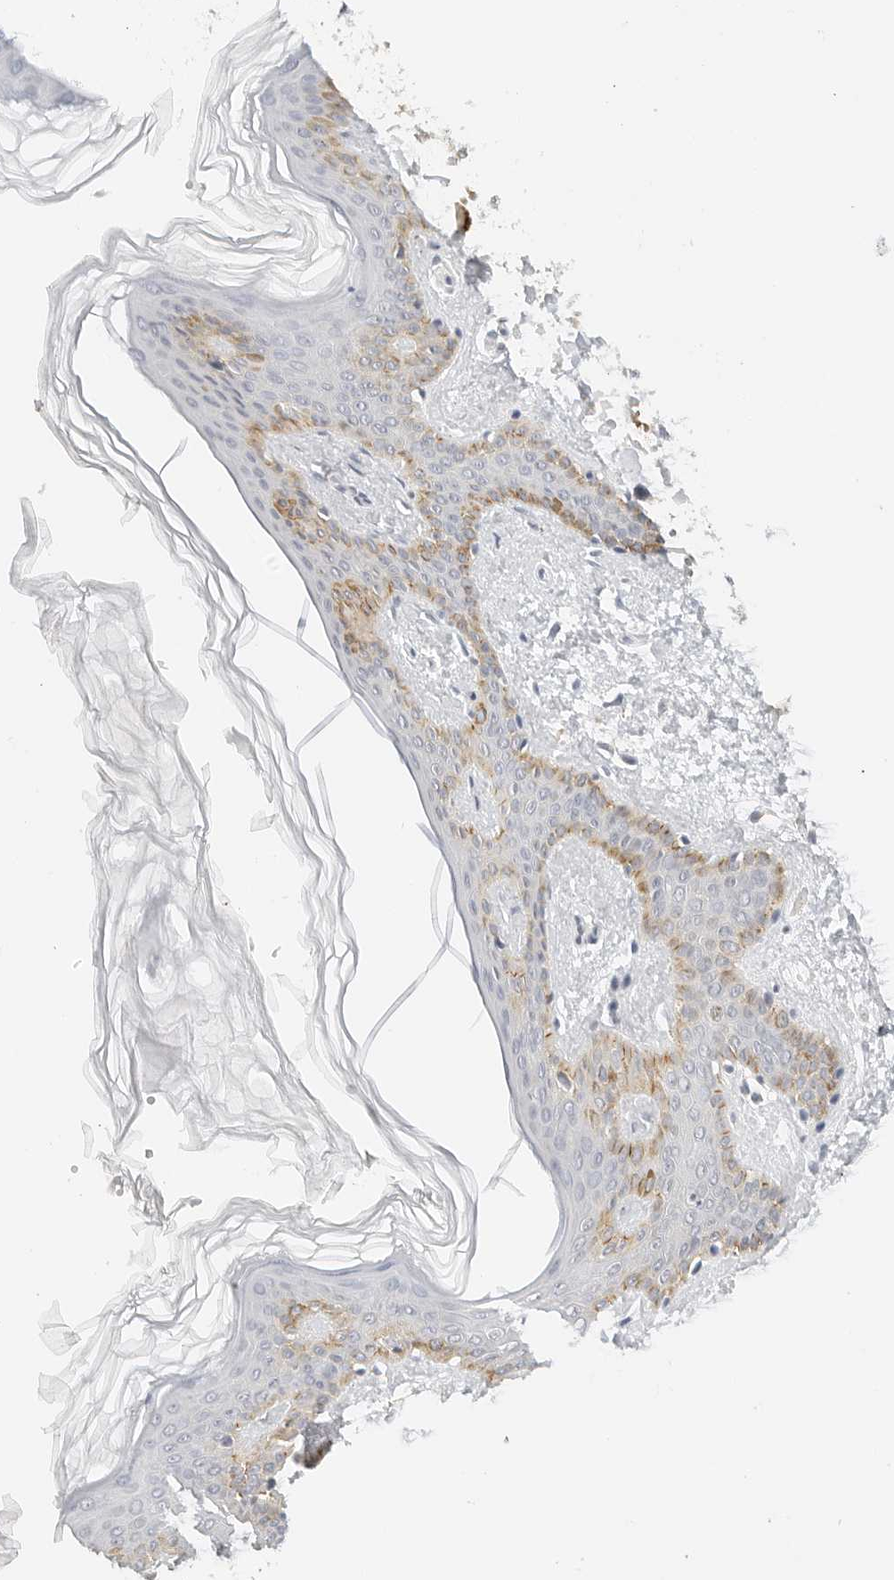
{"staining": {"intensity": "negative", "quantity": "none", "location": "none"}, "tissue": "skin", "cell_type": "Fibroblasts", "image_type": "normal", "snomed": [{"axis": "morphology", "description": "Normal tissue, NOS"}, {"axis": "morphology", "description": "Neoplasm, benign, NOS"}, {"axis": "topography", "description": "Skin"}, {"axis": "topography", "description": "Soft tissue"}], "caption": "The histopathology image shows no significant expression in fibroblasts of skin.", "gene": "PCDH19", "patient": {"sex": "male", "age": 26}}